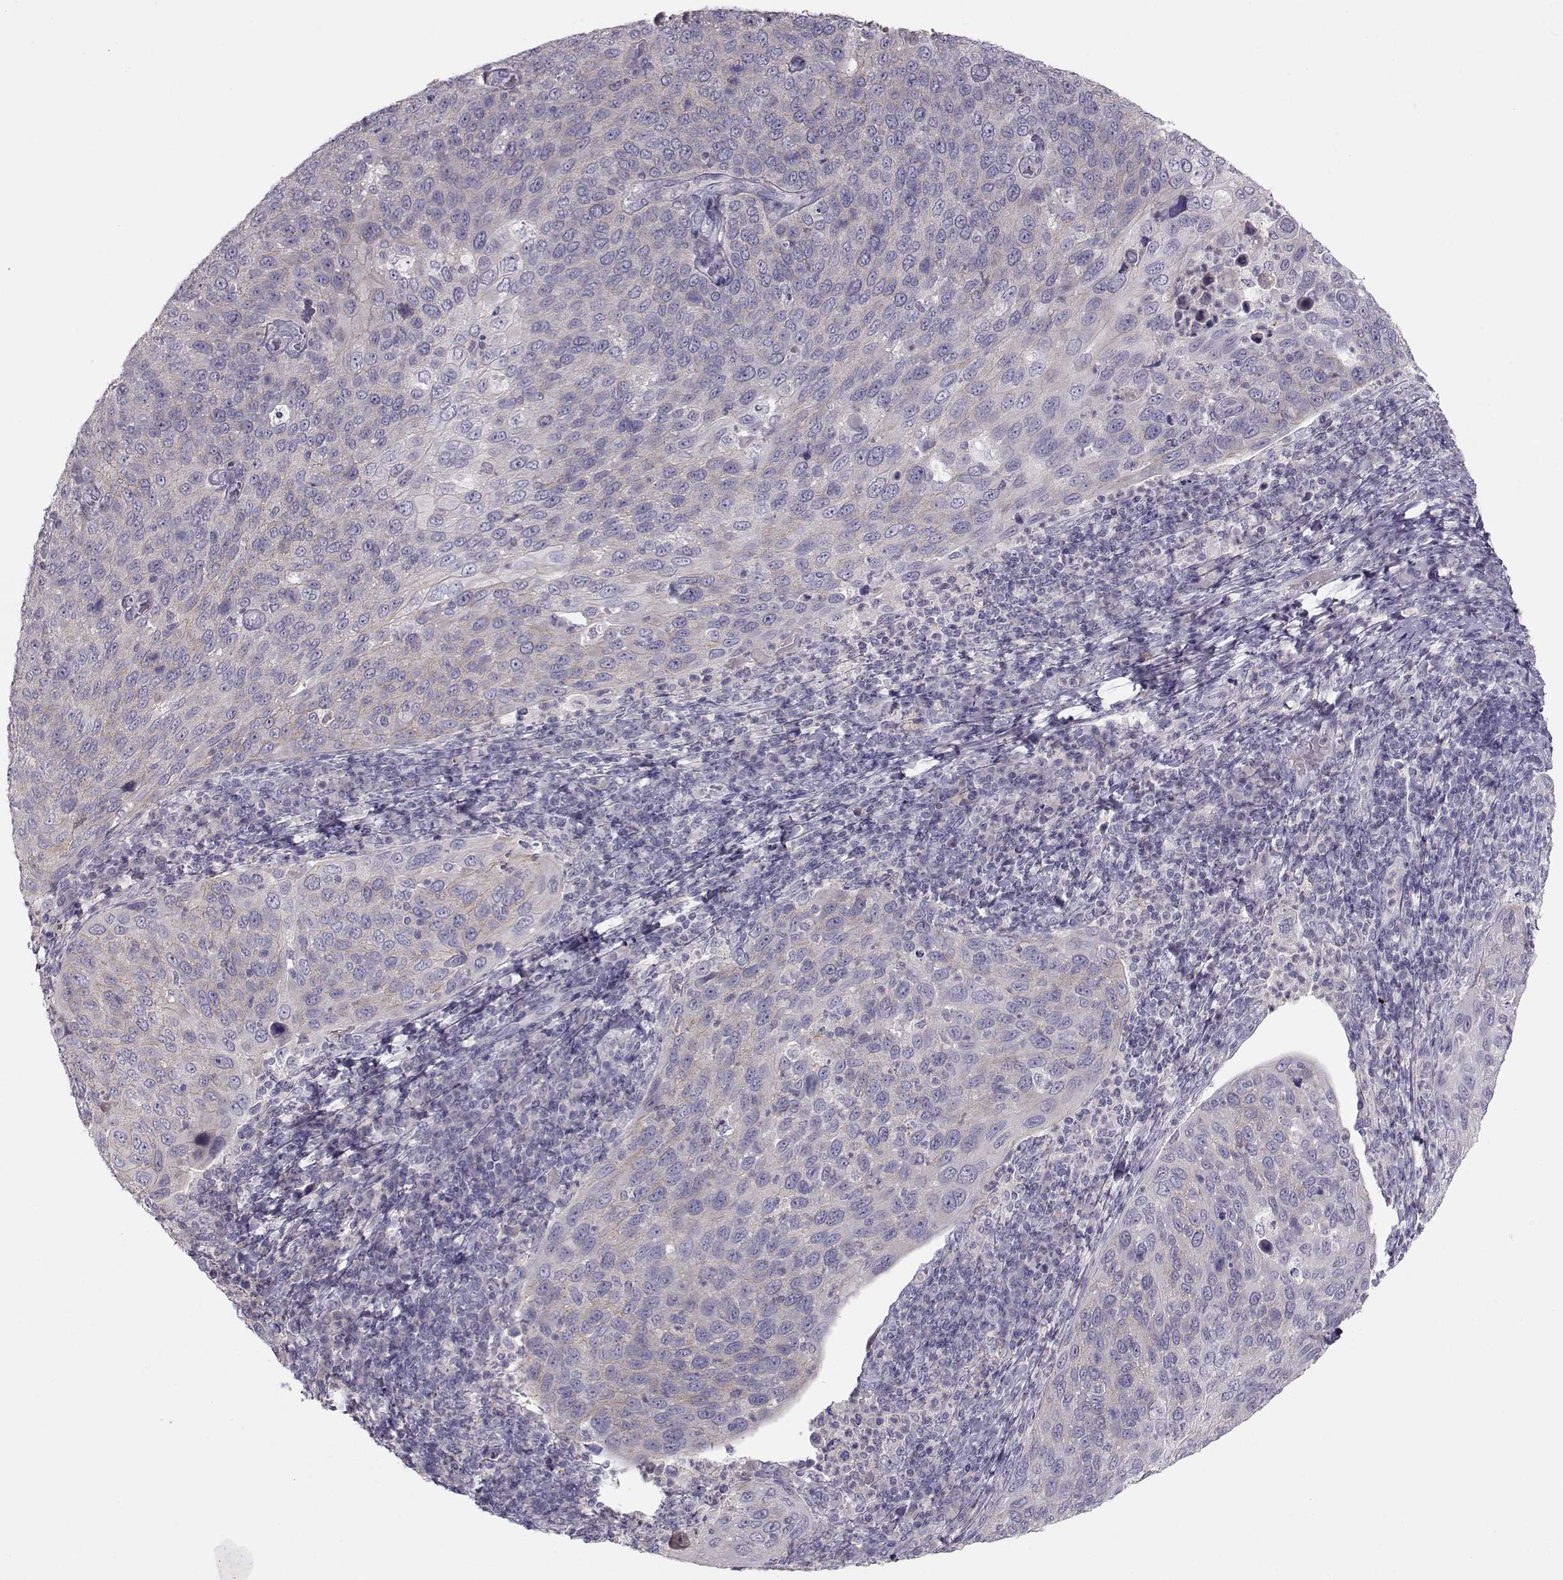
{"staining": {"intensity": "negative", "quantity": "none", "location": "none"}, "tissue": "cervical cancer", "cell_type": "Tumor cells", "image_type": "cancer", "snomed": [{"axis": "morphology", "description": "Squamous cell carcinoma, NOS"}, {"axis": "topography", "description": "Cervix"}], "caption": "The photomicrograph shows no staining of tumor cells in squamous cell carcinoma (cervical).", "gene": "GRK1", "patient": {"sex": "female", "age": 54}}